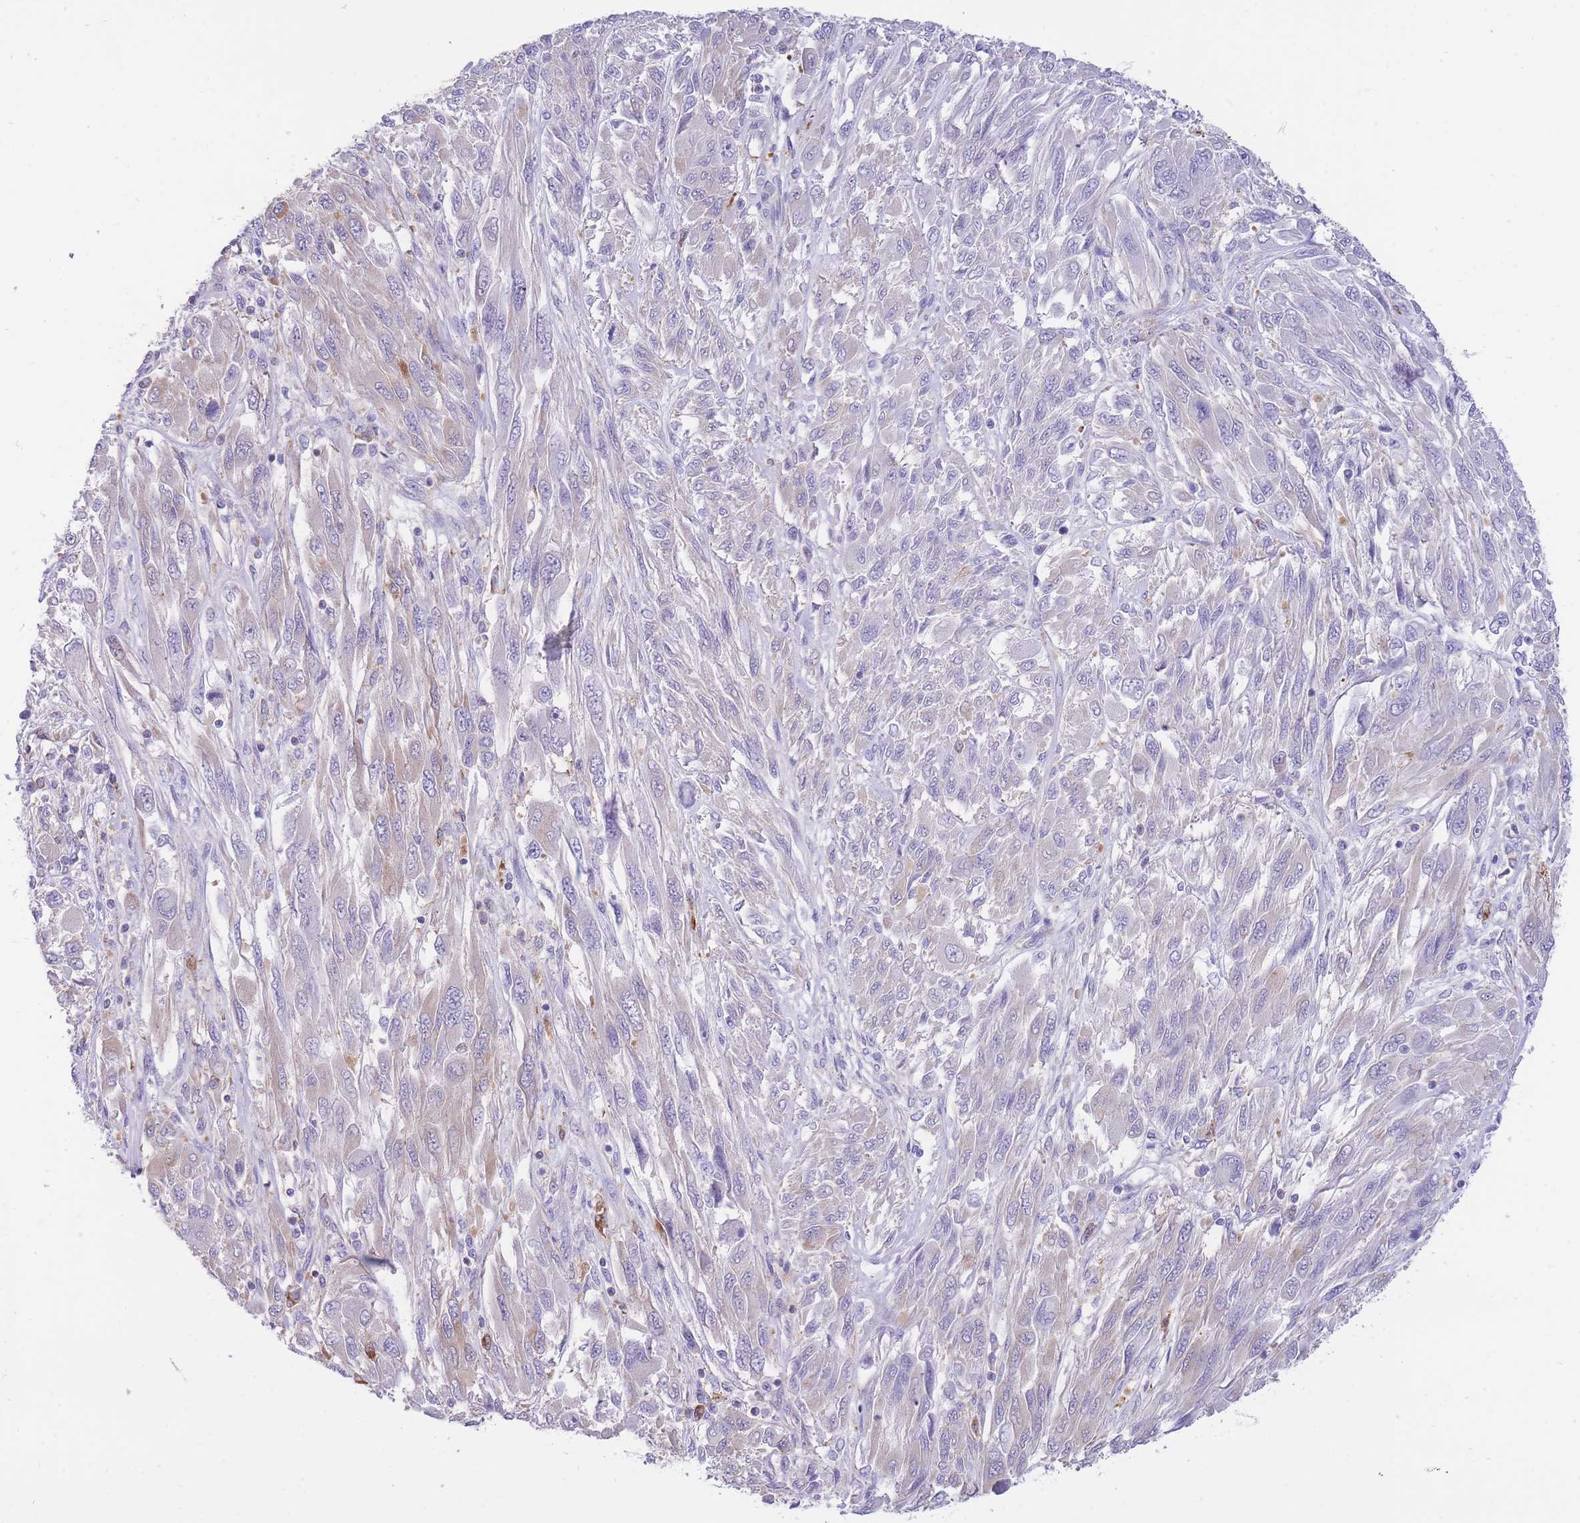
{"staining": {"intensity": "negative", "quantity": "none", "location": "none"}, "tissue": "melanoma", "cell_type": "Tumor cells", "image_type": "cancer", "snomed": [{"axis": "morphology", "description": "Malignant melanoma, NOS"}, {"axis": "topography", "description": "Skin"}], "caption": "Melanoma stained for a protein using IHC exhibits no staining tumor cells.", "gene": "NAMPT", "patient": {"sex": "female", "age": 91}}